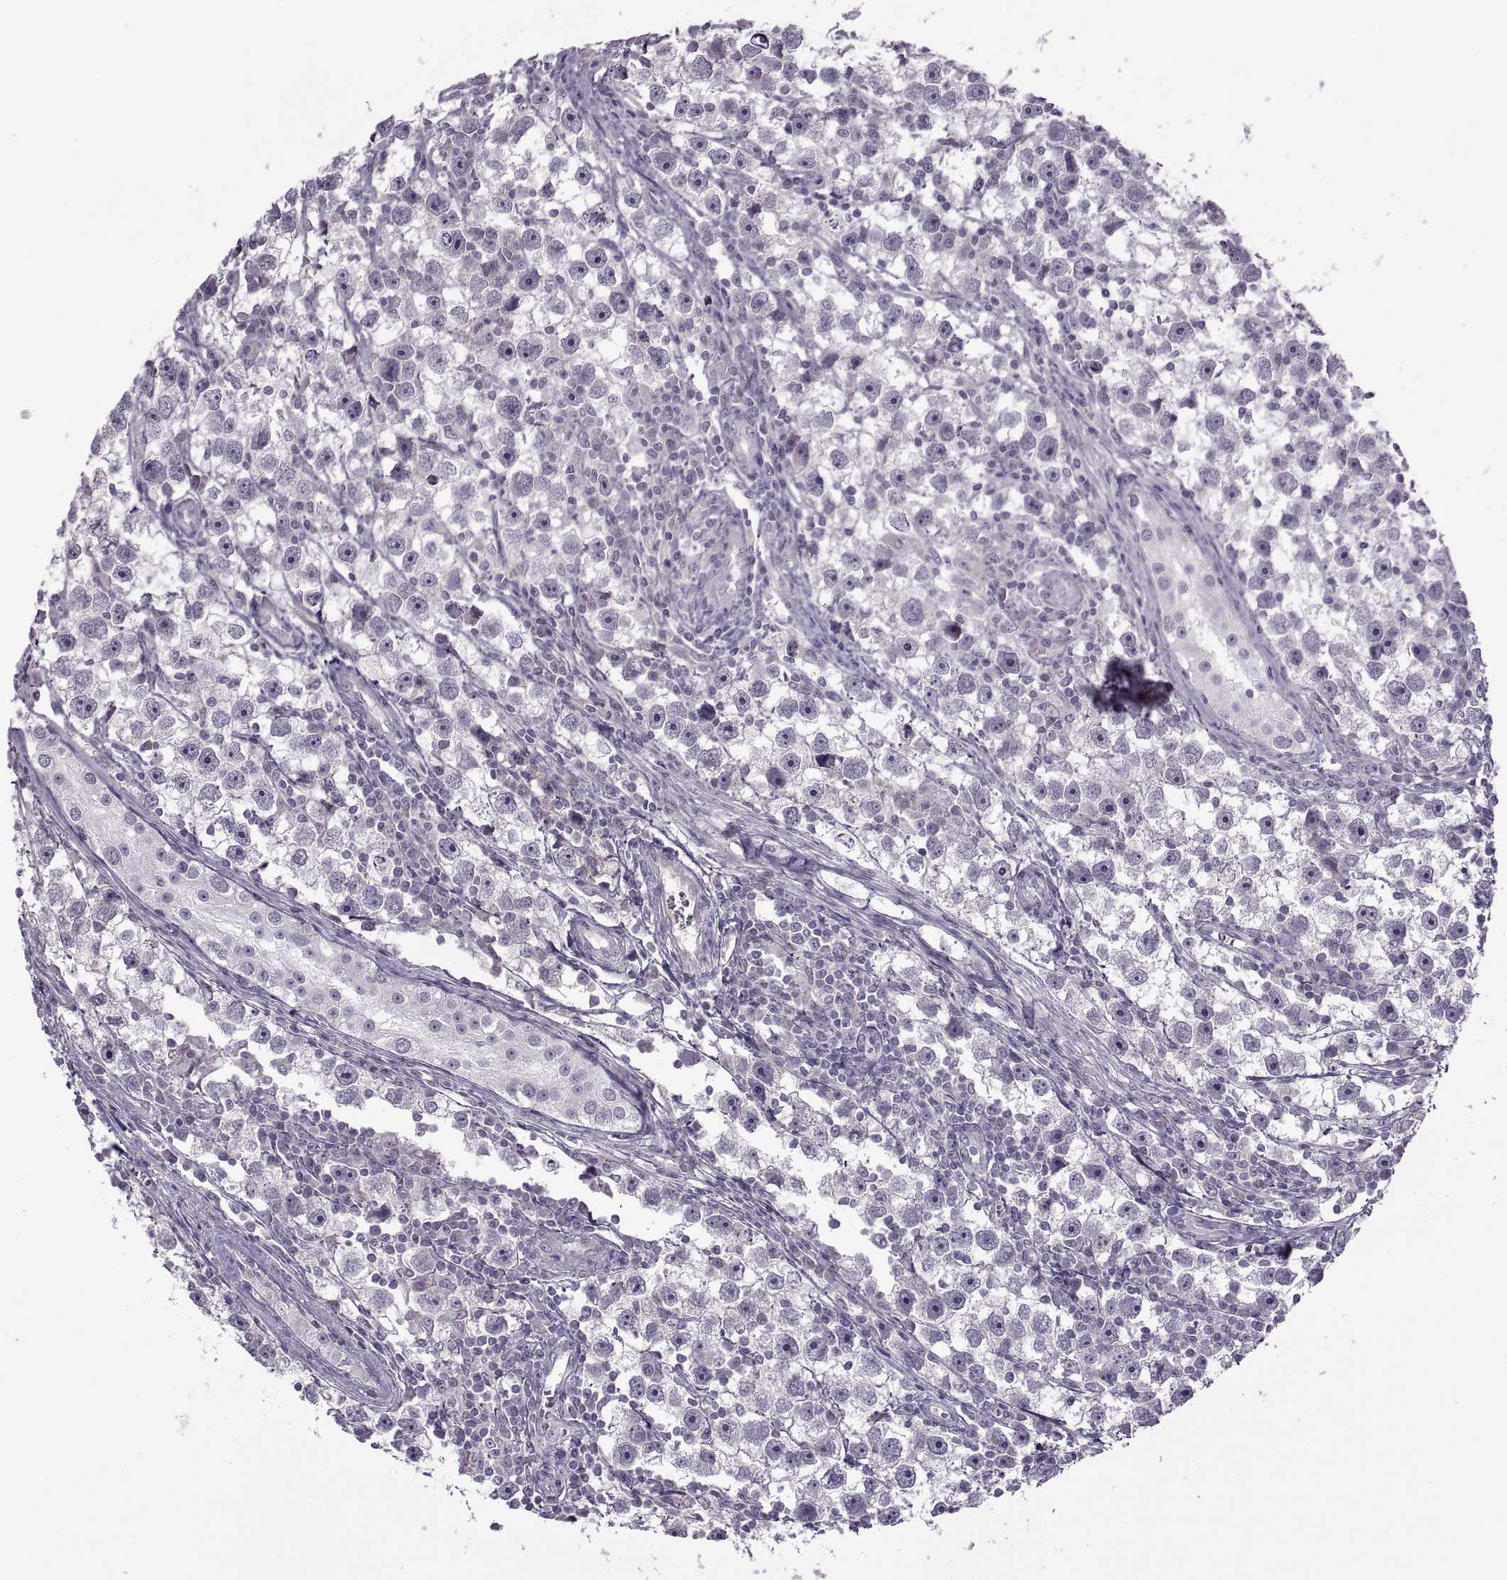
{"staining": {"intensity": "negative", "quantity": "none", "location": "none"}, "tissue": "testis cancer", "cell_type": "Tumor cells", "image_type": "cancer", "snomed": [{"axis": "morphology", "description": "Seminoma, NOS"}, {"axis": "topography", "description": "Testis"}], "caption": "Human testis cancer stained for a protein using immunohistochemistry reveals no expression in tumor cells.", "gene": "RSPH6A", "patient": {"sex": "male", "age": 30}}